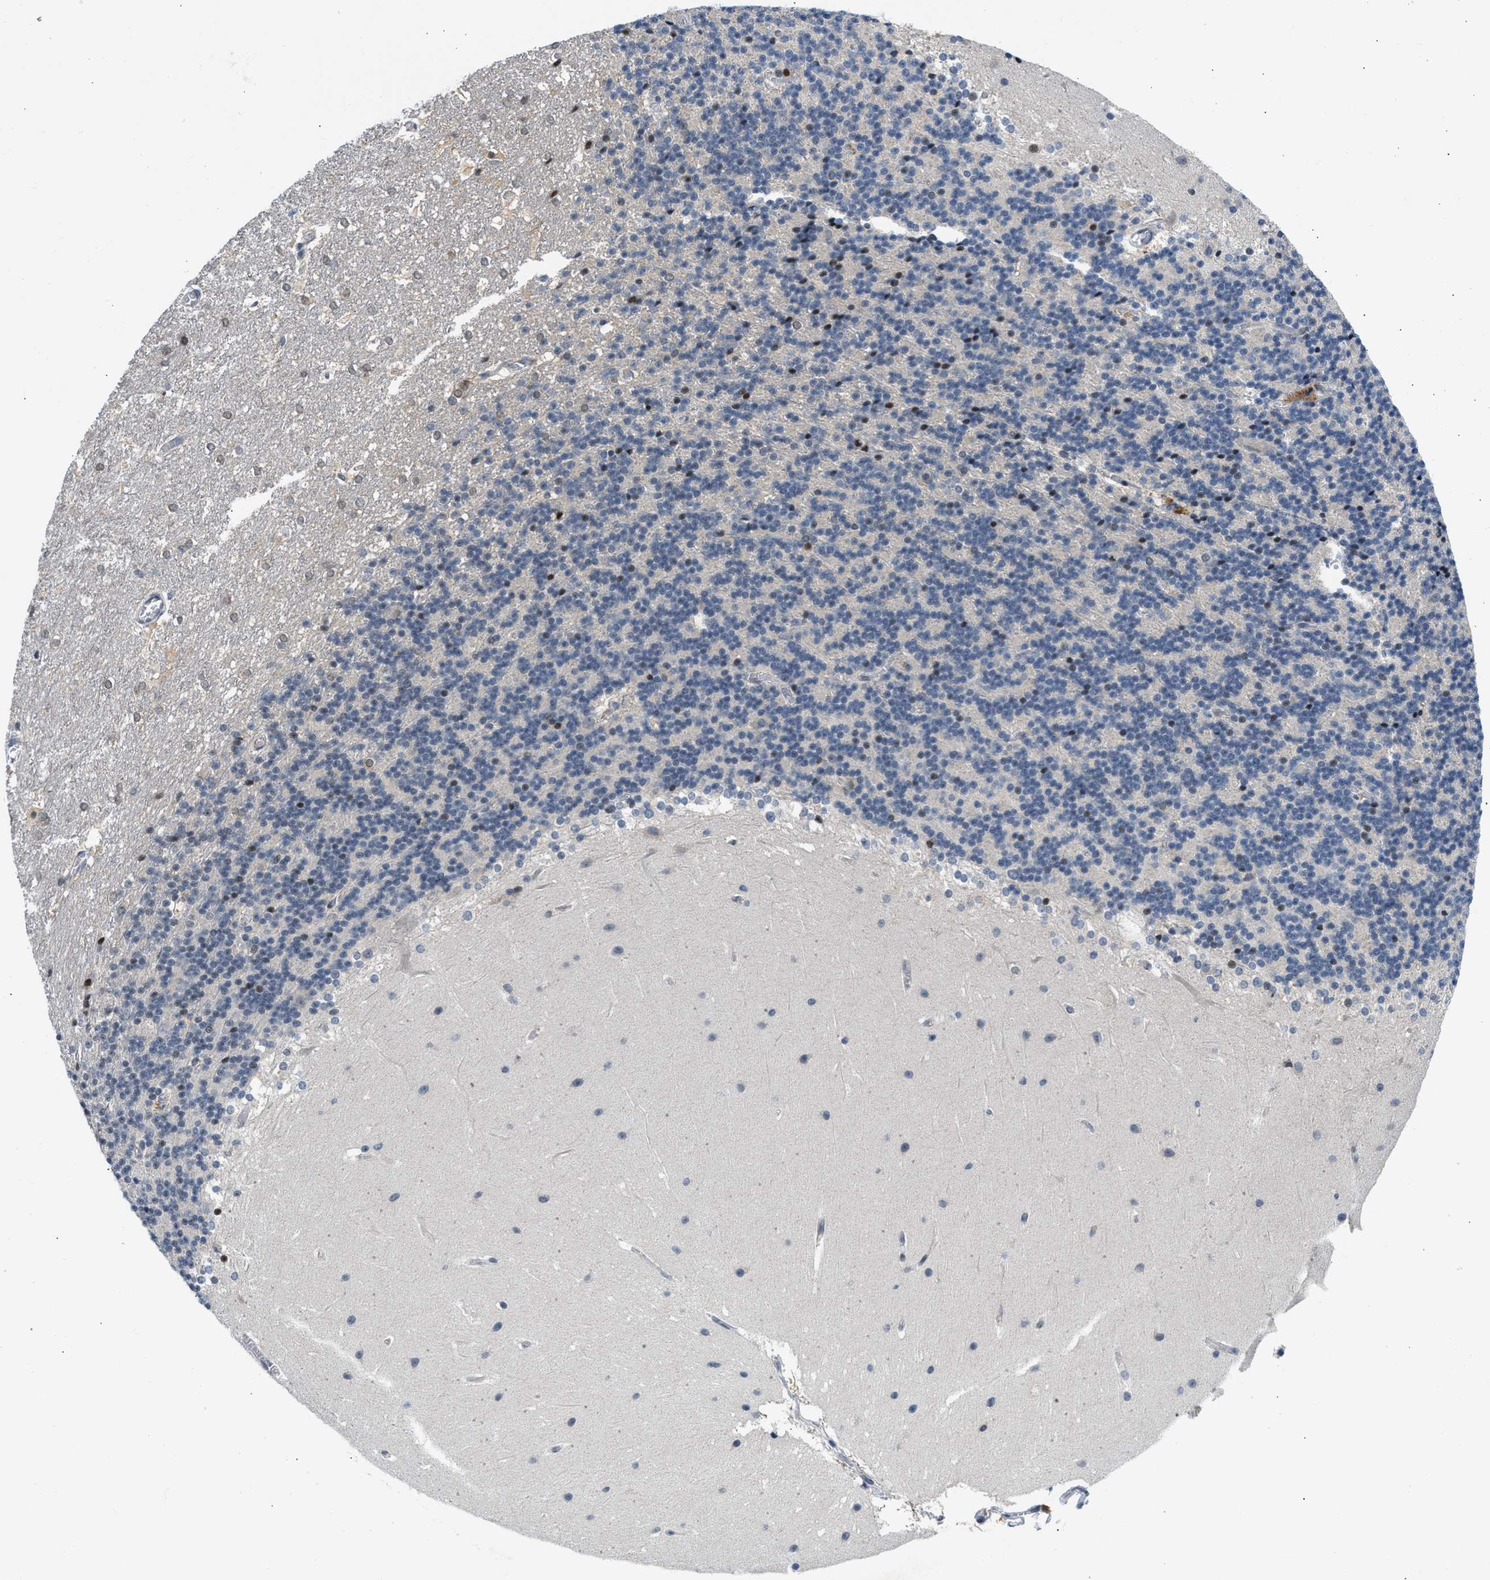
{"staining": {"intensity": "strong", "quantity": "<25%", "location": "nuclear"}, "tissue": "cerebellum", "cell_type": "Cells in granular layer", "image_type": "normal", "snomed": [{"axis": "morphology", "description": "Normal tissue, NOS"}, {"axis": "topography", "description": "Cerebellum"}], "caption": "Cerebellum stained for a protein exhibits strong nuclear positivity in cells in granular layer.", "gene": "OLIG3", "patient": {"sex": "female", "age": 19}}